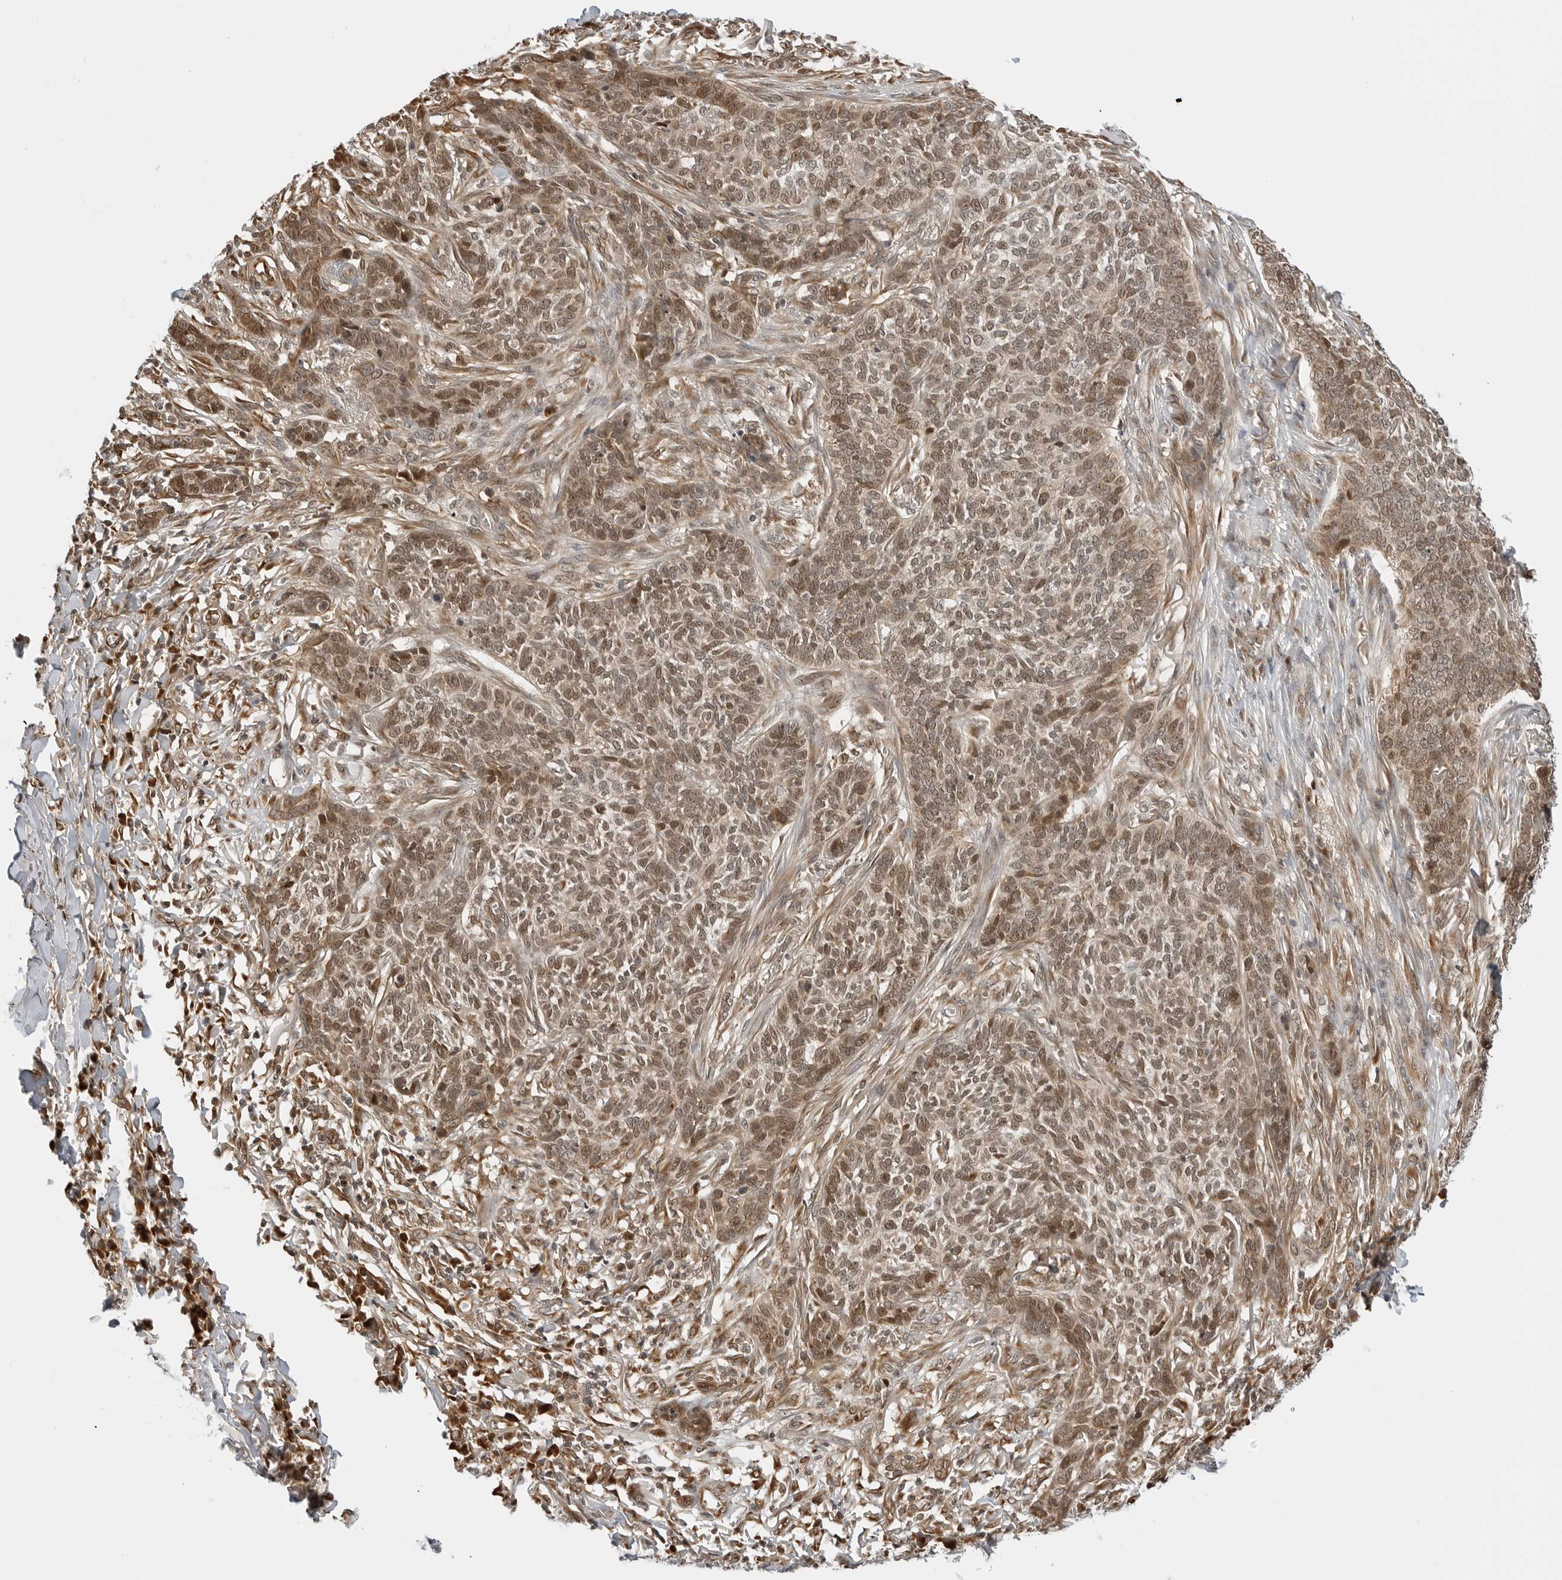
{"staining": {"intensity": "moderate", "quantity": ">75%", "location": "cytoplasmic/membranous,nuclear"}, "tissue": "skin cancer", "cell_type": "Tumor cells", "image_type": "cancer", "snomed": [{"axis": "morphology", "description": "Basal cell carcinoma"}, {"axis": "topography", "description": "Skin"}], "caption": "Skin basal cell carcinoma tissue exhibits moderate cytoplasmic/membranous and nuclear expression in about >75% of tumor cells (DAB (3,3'-diaminobenzidine) IHC with brightfield microscopy, high magnification).", "gene": "TIPRL", "patient": {"sex": "male", "age": 85}}